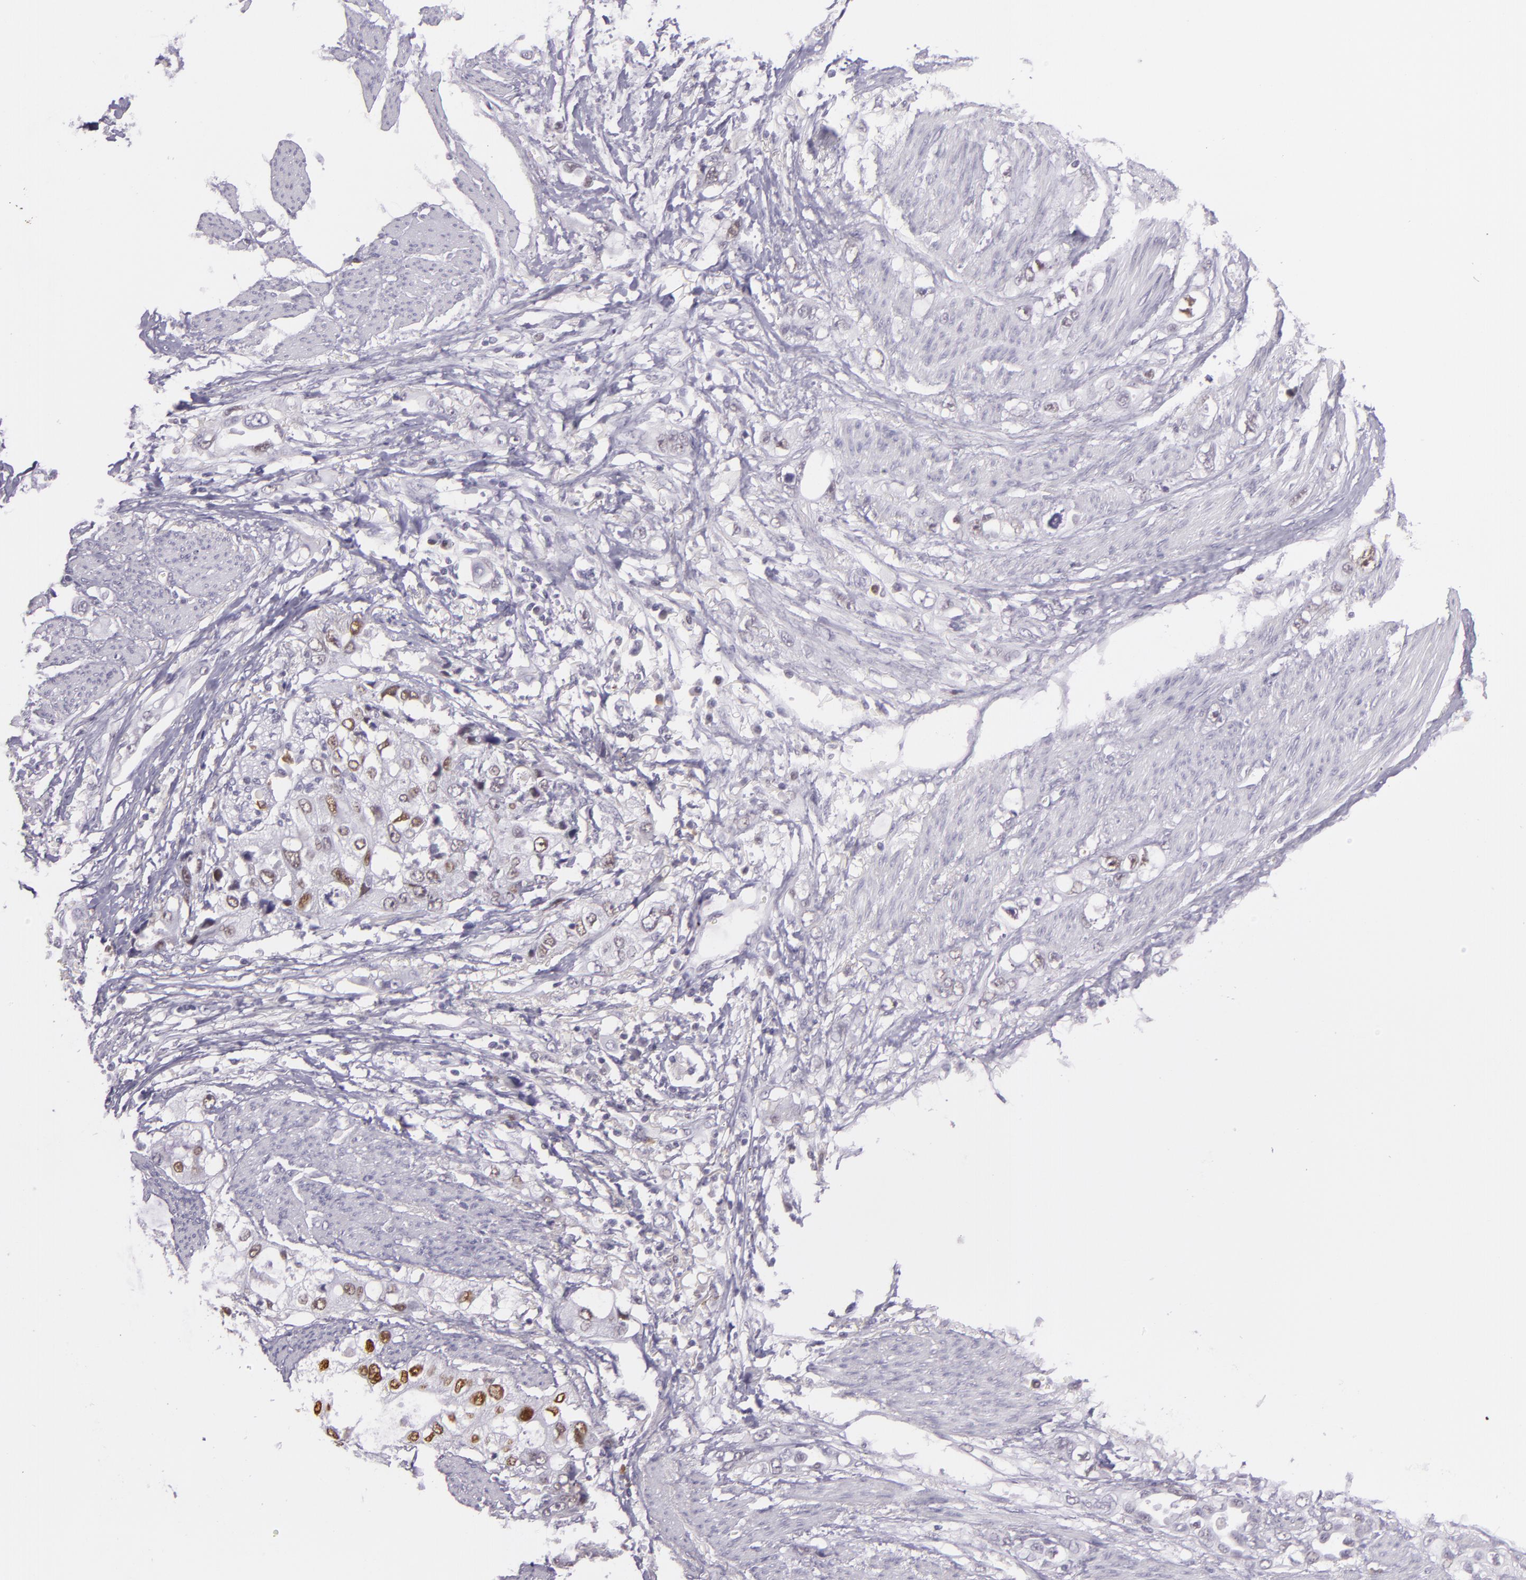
{"staining": {"intensity": "weak", "quantity": "25%-75%", "location": "nuclear"}, "tissue": "stomach cancer", "cell_type": "Tumor cells", "image_type": "cancer", "snomed": [{"axis": "morphology", "description": "Adenocarcinoma, NOS"}, {"axis": "topography", "description": "Stomach, upper"}], "caption": "Approximately 25%-75% of tumor cells in human adenocarcinoma (stomach) show weak nuclear protein positivity as visualized by brown immunohistochemical staining.", "gene": "CHEK2", "patient": {"sex": "female", "age": 52}}